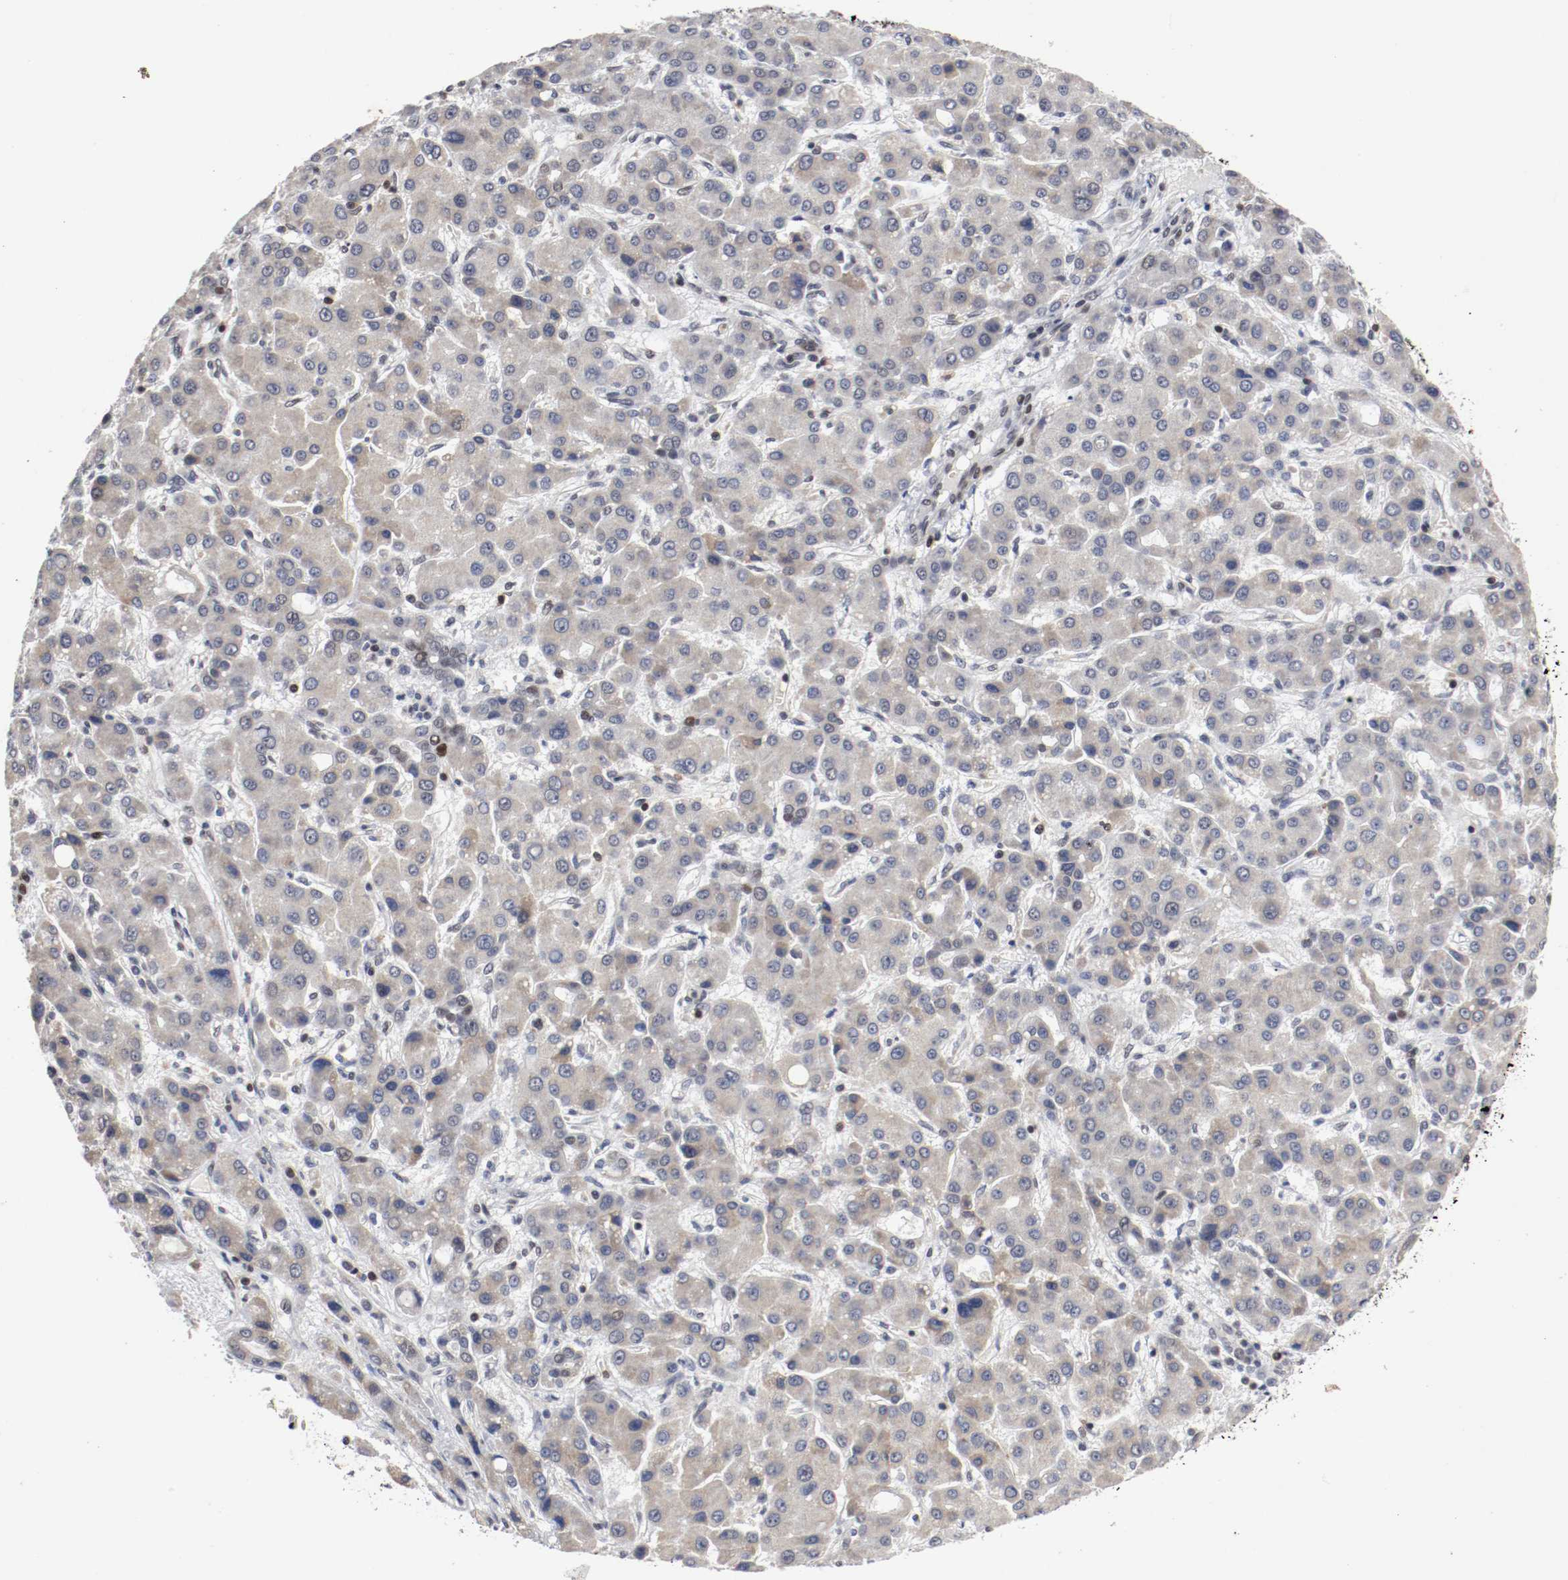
{"staining": {"intensity": "weak", "quantity": "<25%", "location": "cytoplasmic/membranous"}, "tissue": "liver cancer", "cell_type": "Tumor cells", "image_type": "cancer", "snomed": [{"axis": "morphology", "description": "Carcinoma, Hepatocellular, NOS"}, {"axis": "topography", "description": "Liver"}], "caption": "Liver cancer was stained to show a protein in brown. There is no significant staining in tumor cells.", "gene": "JUND", "patient": {"sex": "male", "age": 55}}